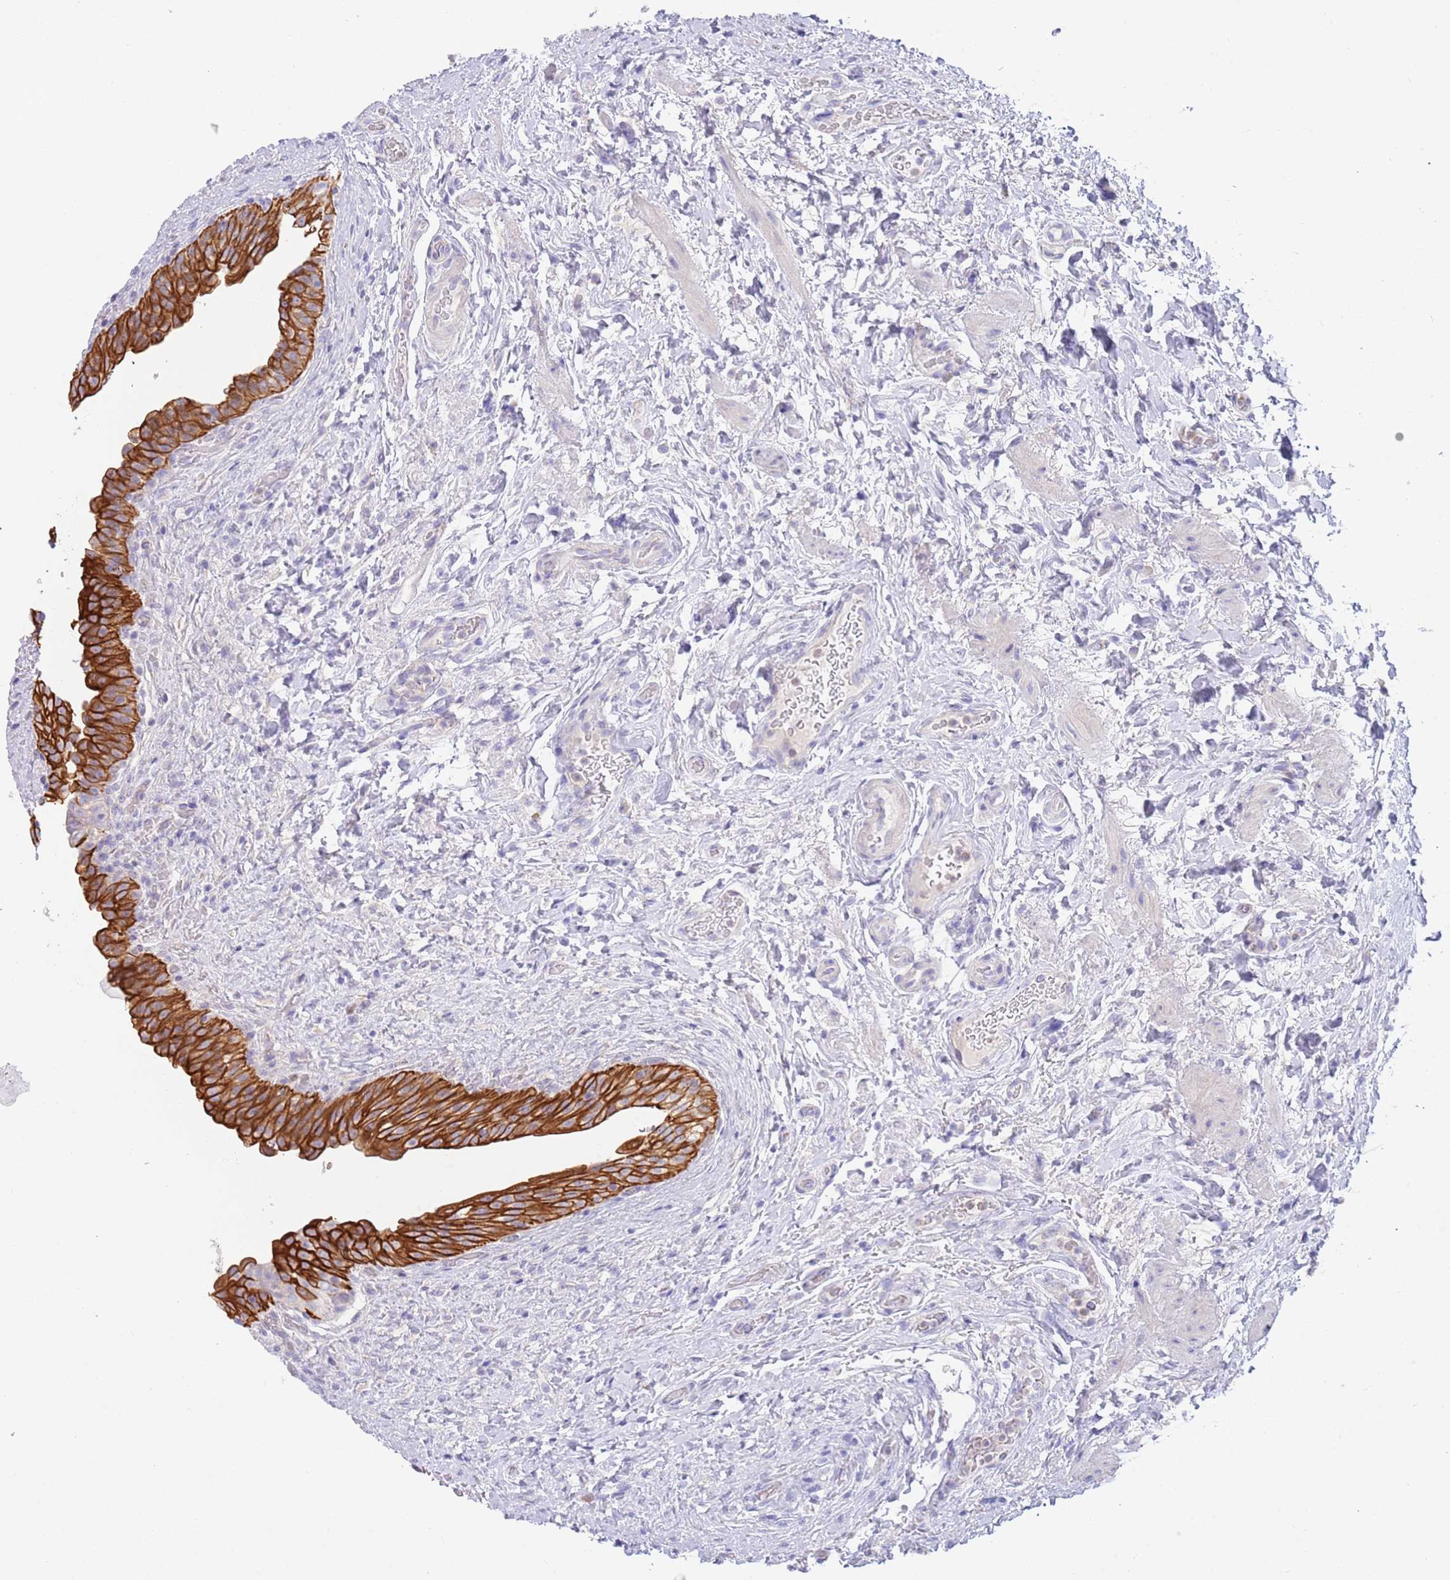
{"staining": {"intensity": "strong", "quantity": ">75%", "location": "cytoplasmic/membranous"}, "tissue": "urinary bladder", "cell_type": "Urothelial cells", "image_type": "normal", "snomed": [{"axis": "morphology", "description": "Normal tissue, NOS"}, {"axis": "topography", "description": "Urinary bladder"}], "caption": "Immunohistochemical staining of benign human urinary bladder displays high levels of strong cytoplasmic/membranous expression in about >75% of urothelial cells. The staining was performed using DAB, with brown indicating positive protein expression. Nuclei are stained blue with hematoxylin.", "gene": "CCDC149", "patient": {"sex": "male", "age": 69}}